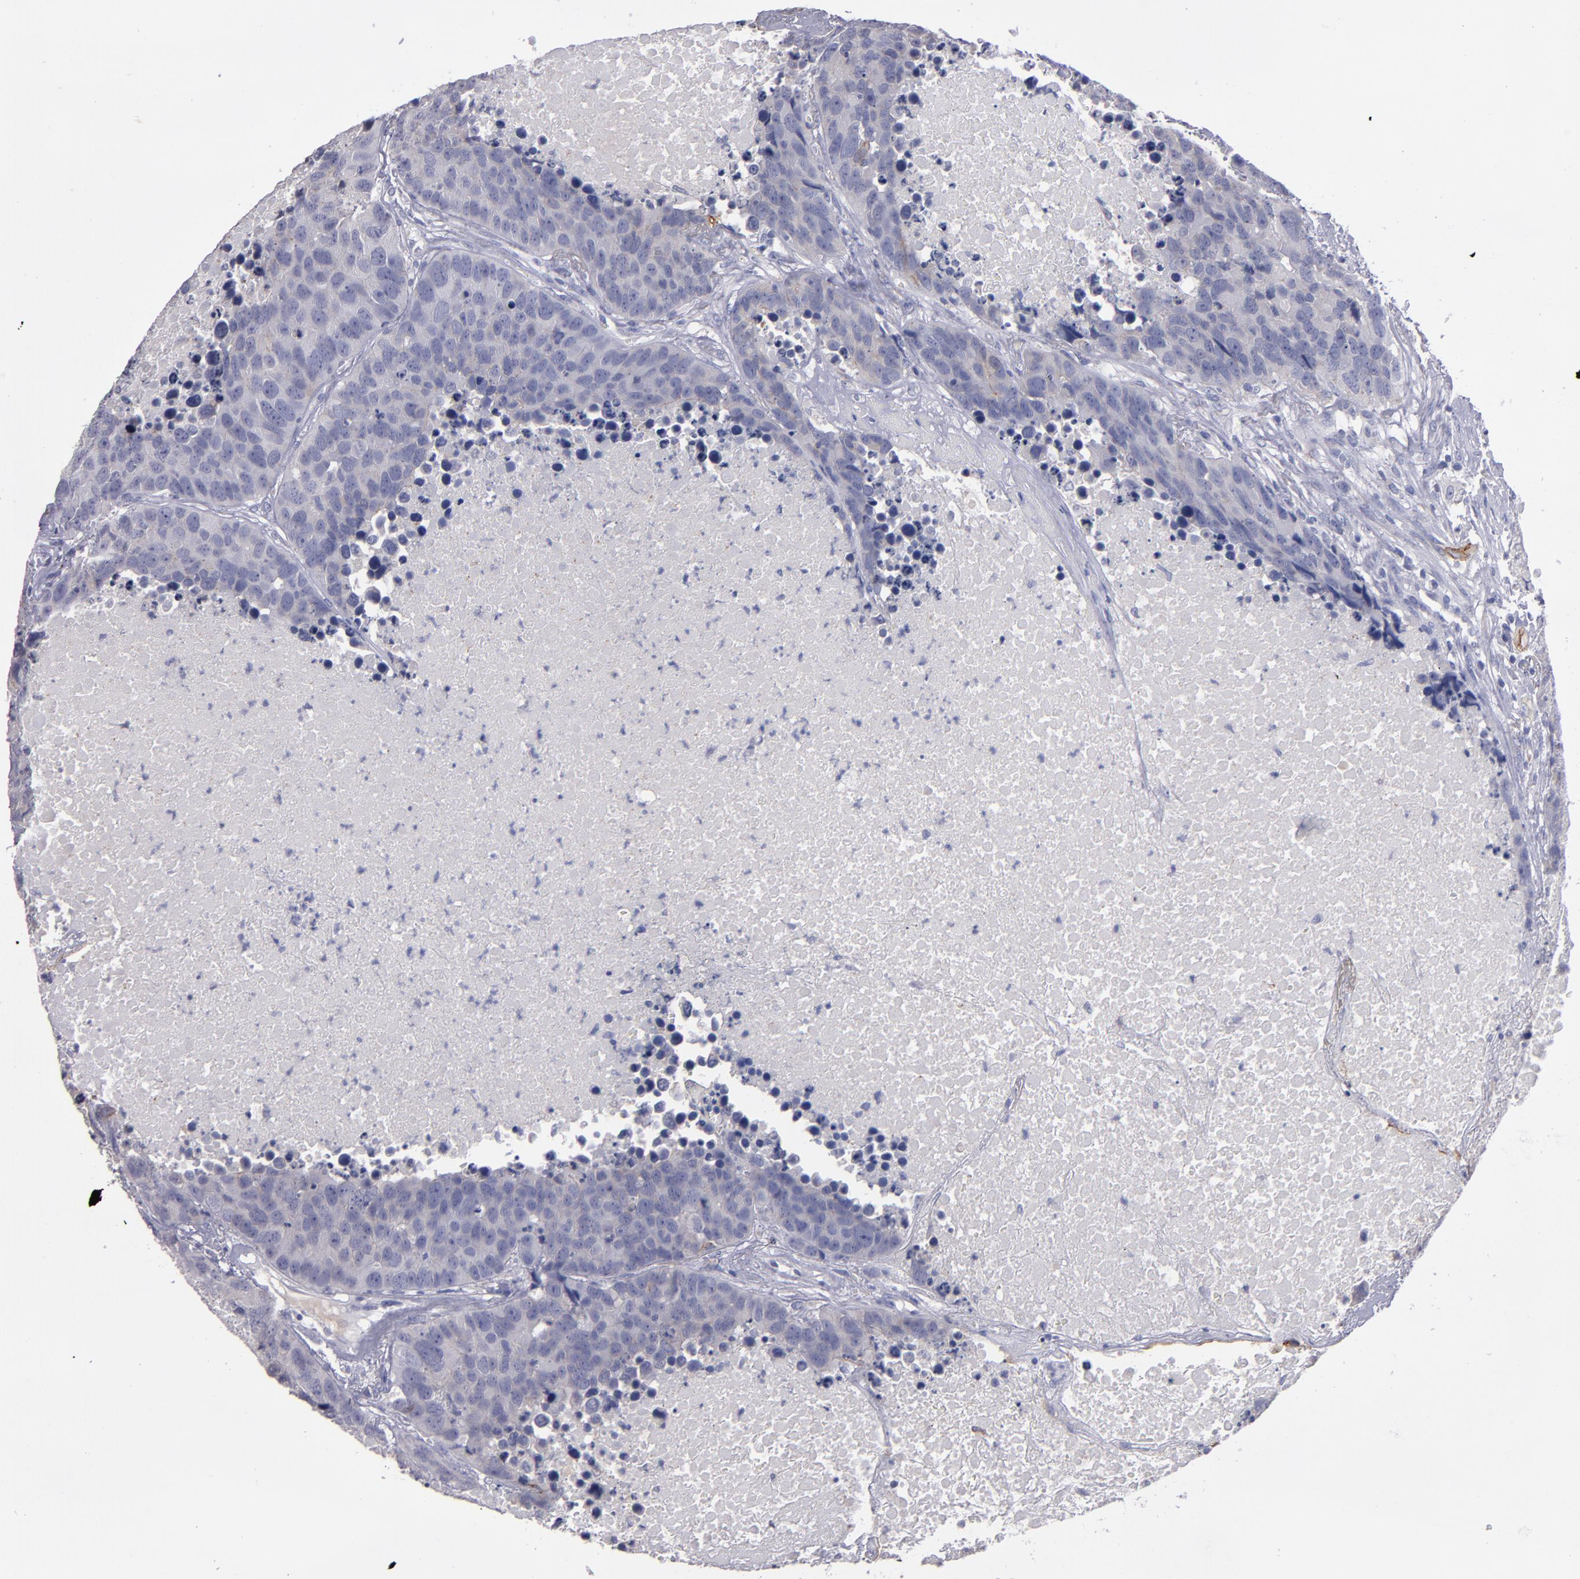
{"staining": {"intensity": "weak", "quantity": "<25%", "location": "cytoplasmic/membranous"}, "tissue": "carcinoid", "cell_type": "Tumor cells", "image_type": "cancer", "snomed": [{"axis": "morphology", "description": "Carcinoid, malignant, NOS"}, {"axis": "topography", "description": "Lung"}], "caption": "There is no significant staining in tumor cells of carcinoid.", "gene": "CDH3", "patient": {"sex": "male", "age": 60}}